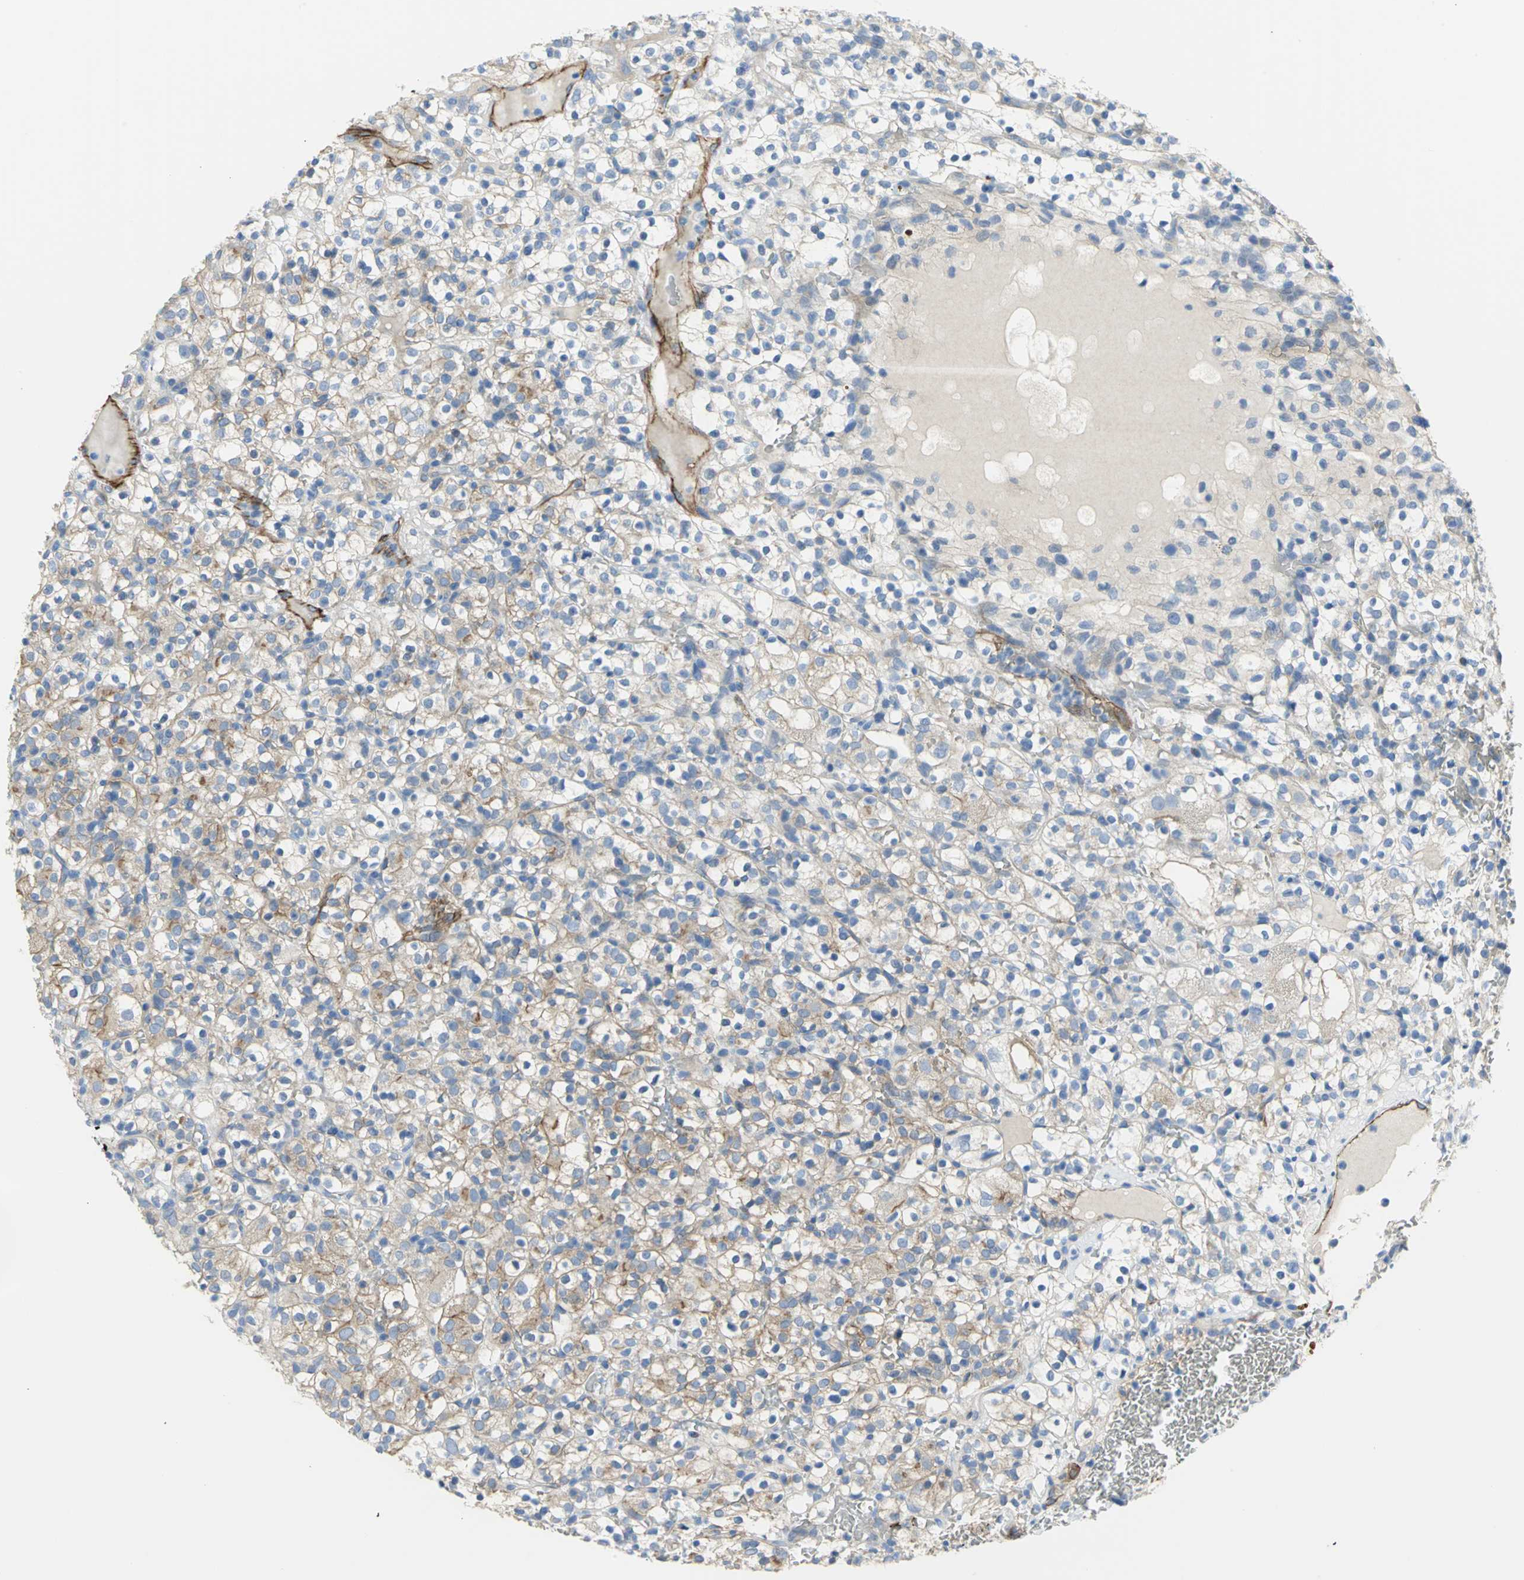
{"staining": {"intensity": "weak", "quantity": "<25%", "location": "cytoplasmic/membranous"}, "tissue": "renal cancer", "cell_type": "Tumor cells", "image_type": "cancer", "snomed": [{"axis": "morphology", "description": "Normal tissue, NOS"}, {"axis": "morphology", "description": "Adenocarcinoma, NOS"}, {"axis": "topography", "description": "Kidney"}], "caption": "DAB immunohistochemical staining of human renal cancer (adenocarcinoma) displays no significant staining in tumor cells. The staining was performed using DAB (3,3'-diaminobenzidine) to visualize the protein expression in brown, while the nuclei were stained in blue with hematoxylin (Magnification: 20x).", "gene": "FLNB", "patient": {"sex": "female", "age": 72}}